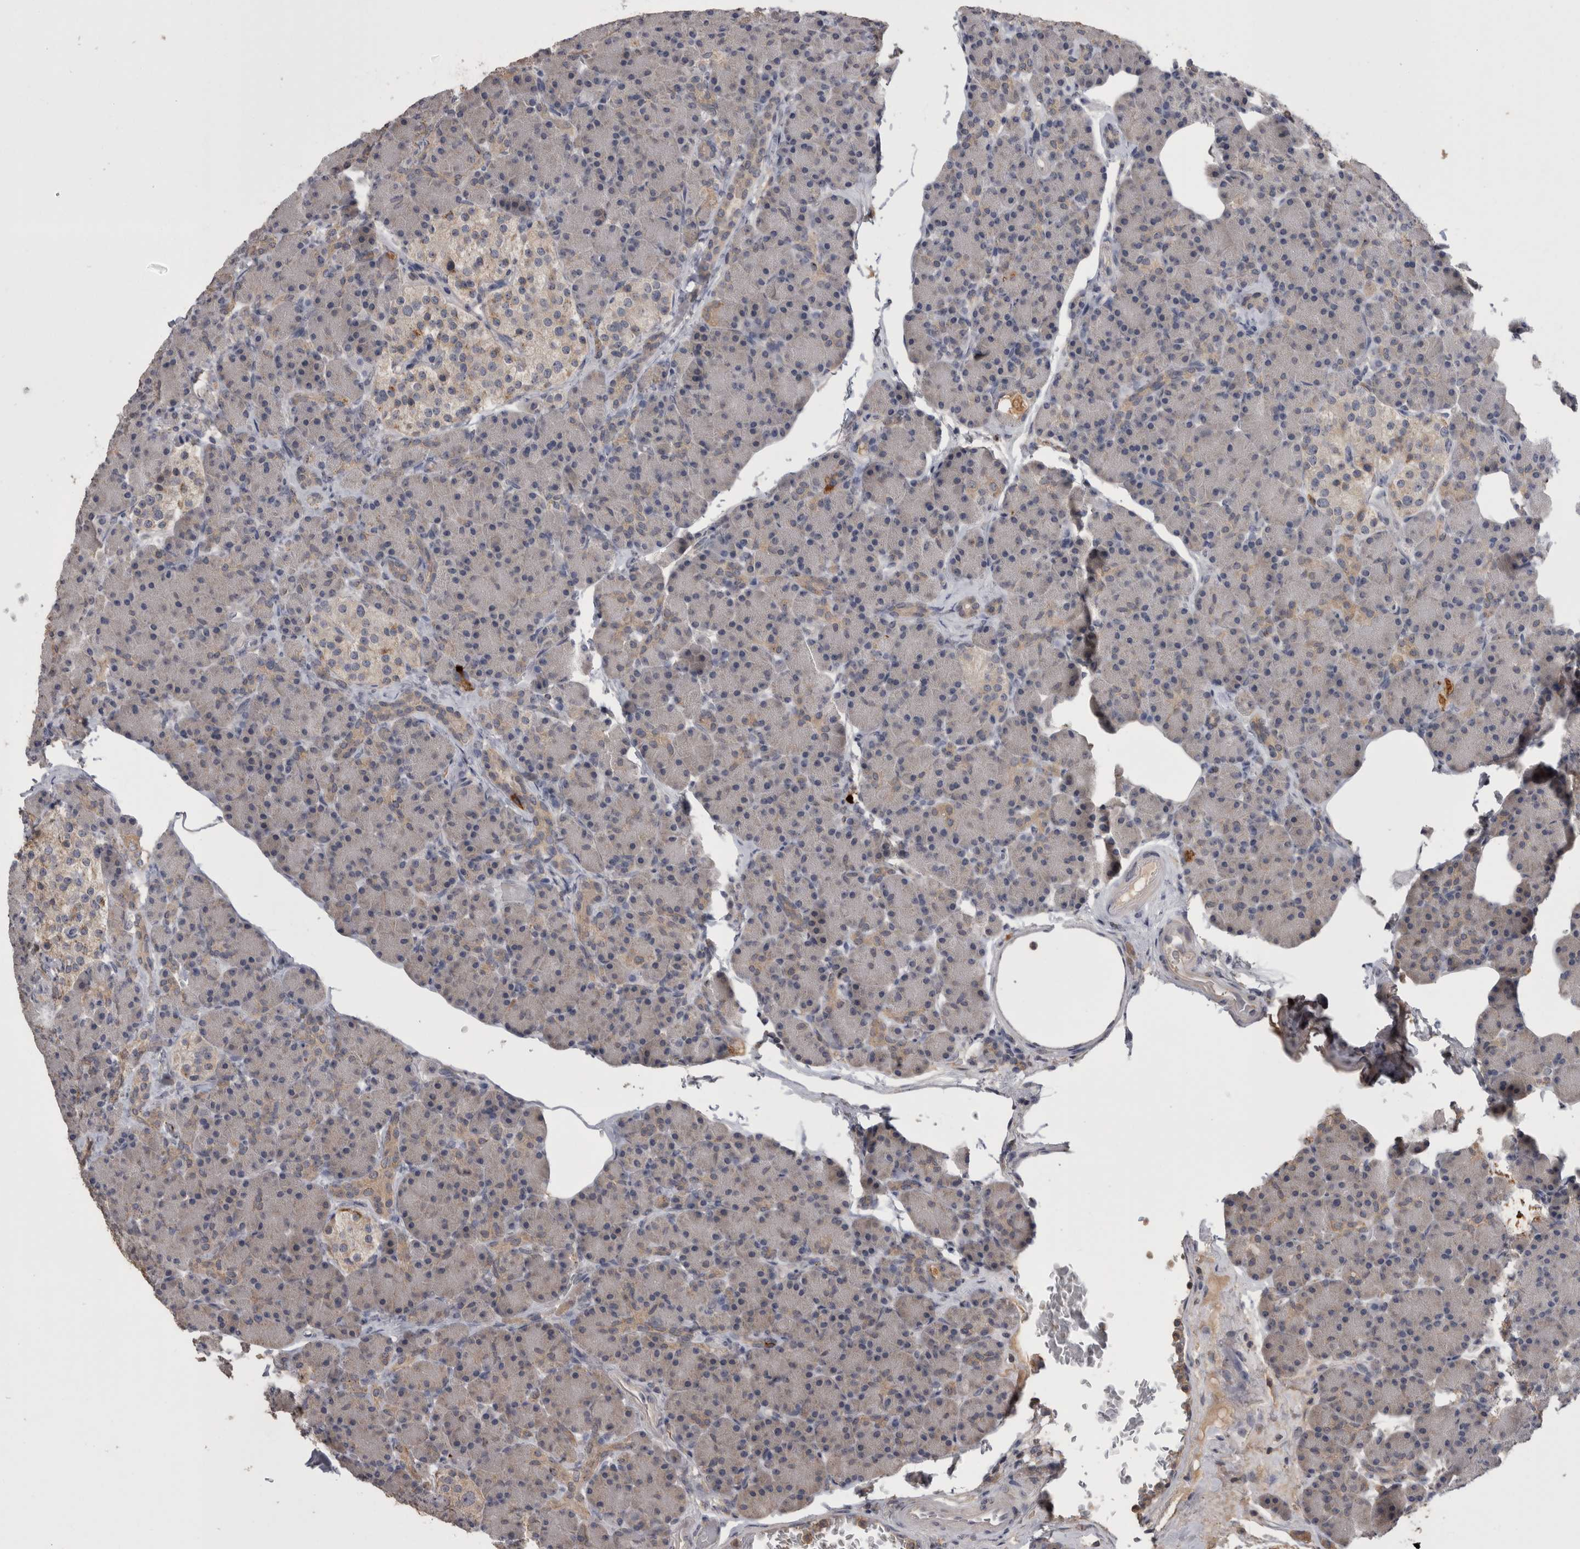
{"staining": {"intensity": "moderate", "quantity": "<25%", "location": "cytoplasmic/membranous"}, "tissue": "pancreas", "cell_type": "Exocrine glandular cells", "image_type": "normal", "snomed": [{"axis": "morphology", "description": "Normal tissue, NOS"}, {"axis": "topography", "description": "Pancreas"}], "caption": "Exocrine glandular cells exhibit low levels of moderate cytoplasmic/membranous staining in about <25% of cells in unremarkable pancreas. The staining was performed using DAB (3,3'-diaminobenzidine) to visualize the protein expression in brown, while the nuclei were stained in blue with hematoxylin (Magnification: 20x).", "gene": "ANXA13", "patient": {"sex": "female", "age": 43}}